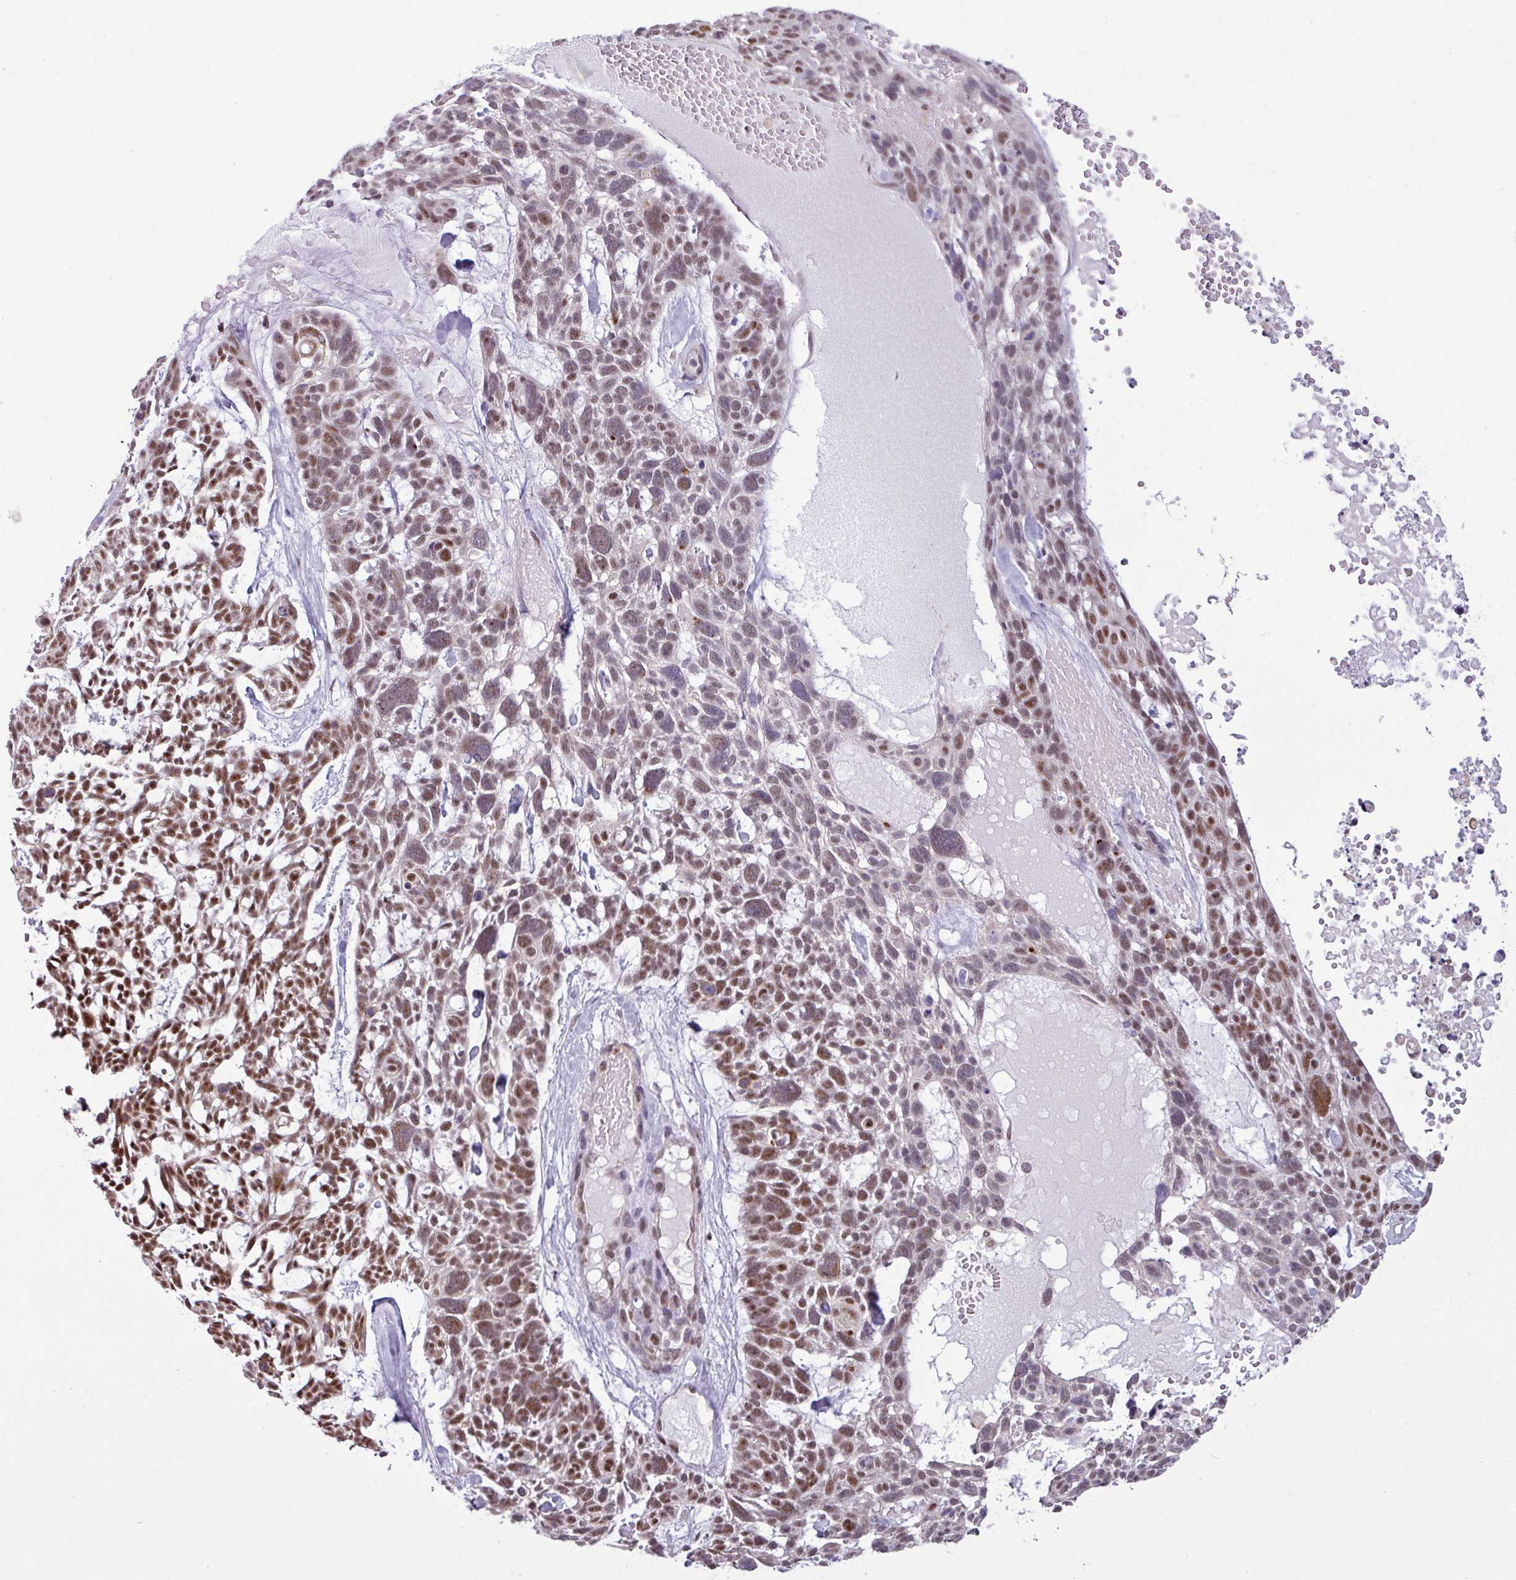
{"staining": {"intensity": "strong", "quantity": ">75%", "location": "nuclear"}, "tissue": "skin cancer", "cell_type": "Tumor cells", "image_type": "cancer", "snomed": [{"axis": "morphology", "description": "Basal cell carcinoma"}, {"axis": "topography", "description": "Skin"}], "caption": "Human skin cancer stained for a protein (brown) exhibits strong nuclear positive staining in approximately >75% of tumor cells.", "gene": "ZNF217", "patient": {"sex": "male", "age": 88}}